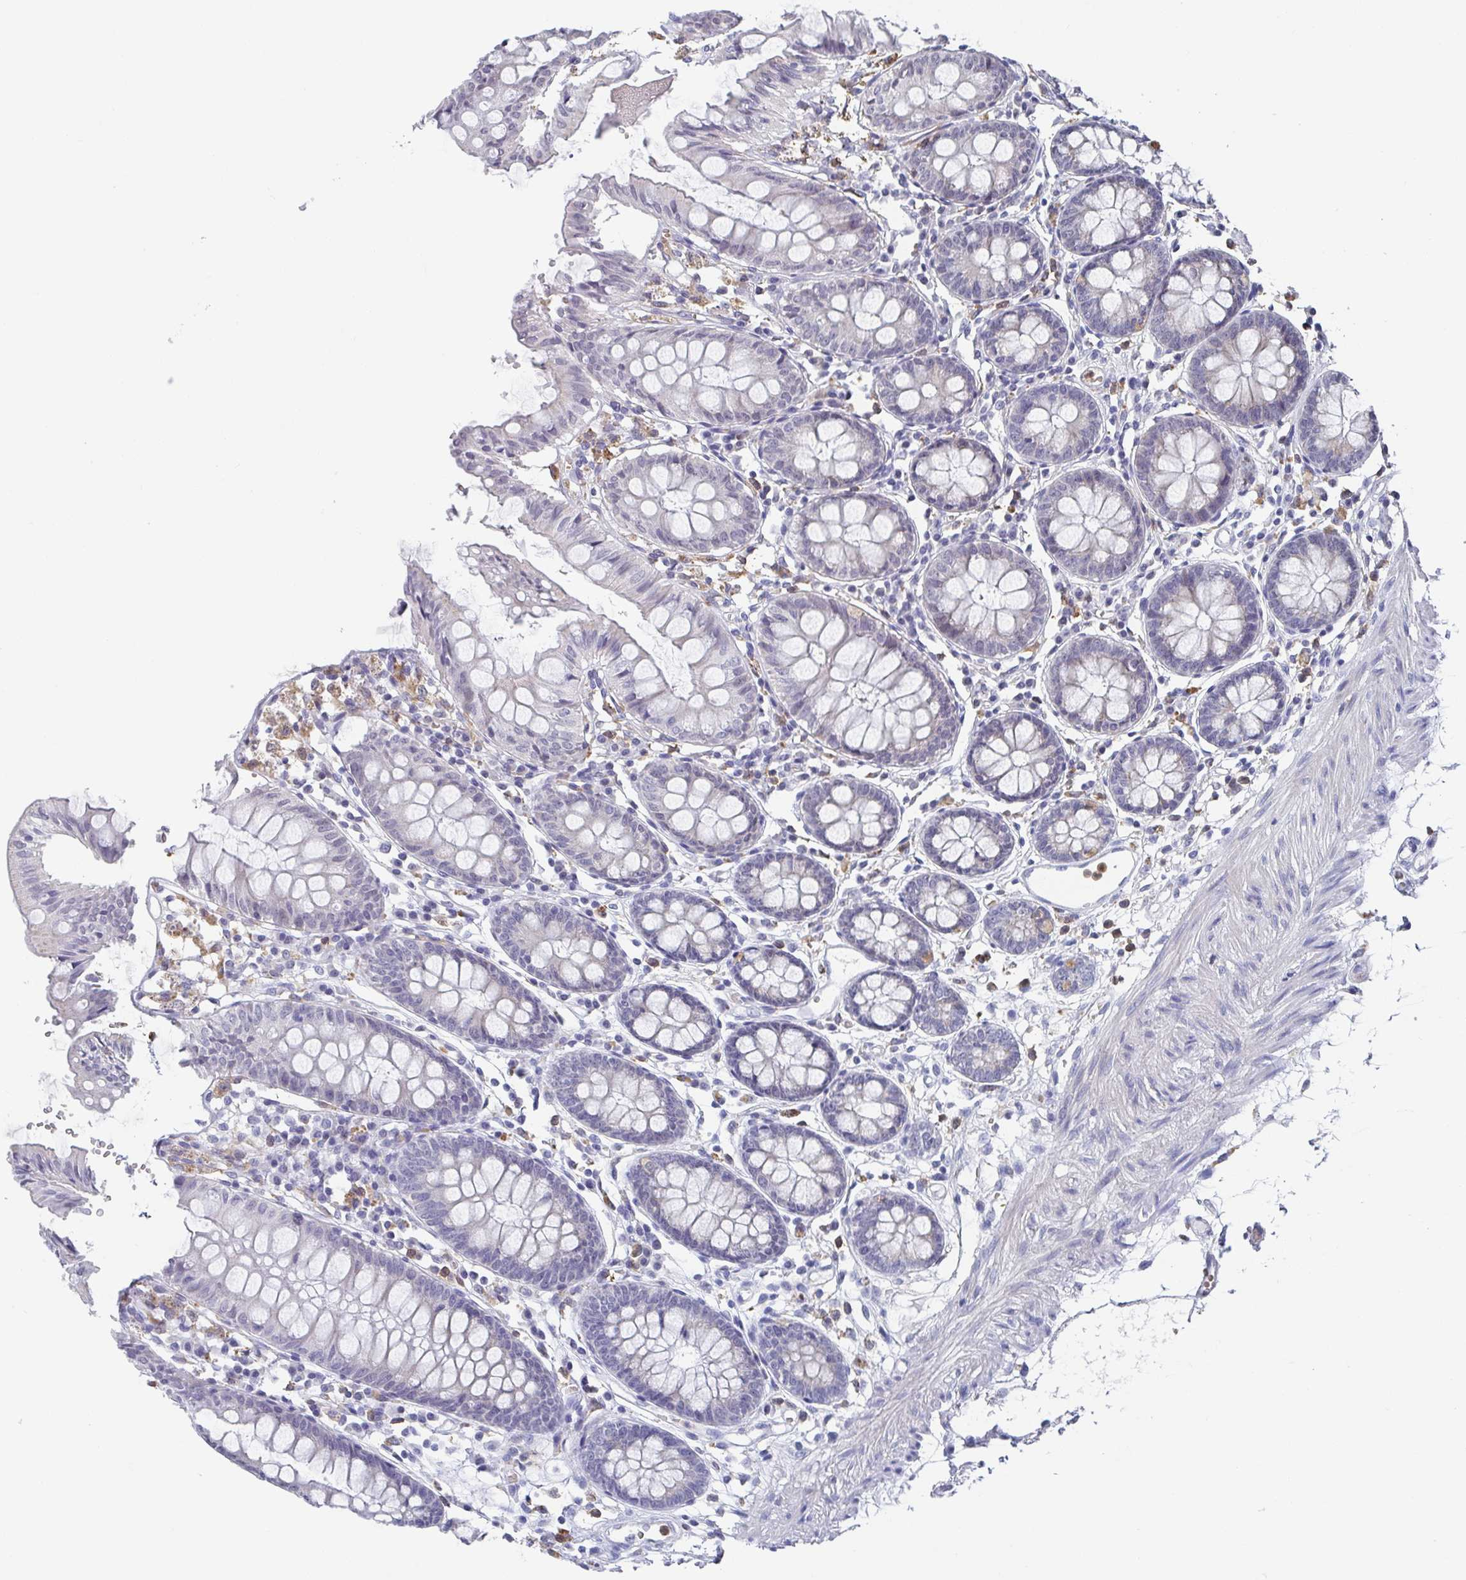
{"staining": {"intensity": "negative", "quantity": "none", "location": "none"}, "tissue": "colon", "cell_type": "Glandular cells", "image_type": "normal", "snomed": [{"axis": "morphology", "description": "Normal tissue, NOS"}, {"axis": "topography", "description": "Colon"}], "caption": "Protein analysis of benign colon shows no significant expression in glandular cells.", "gene": "NCF1", "patient": {"sex": "female", "age": 84}}